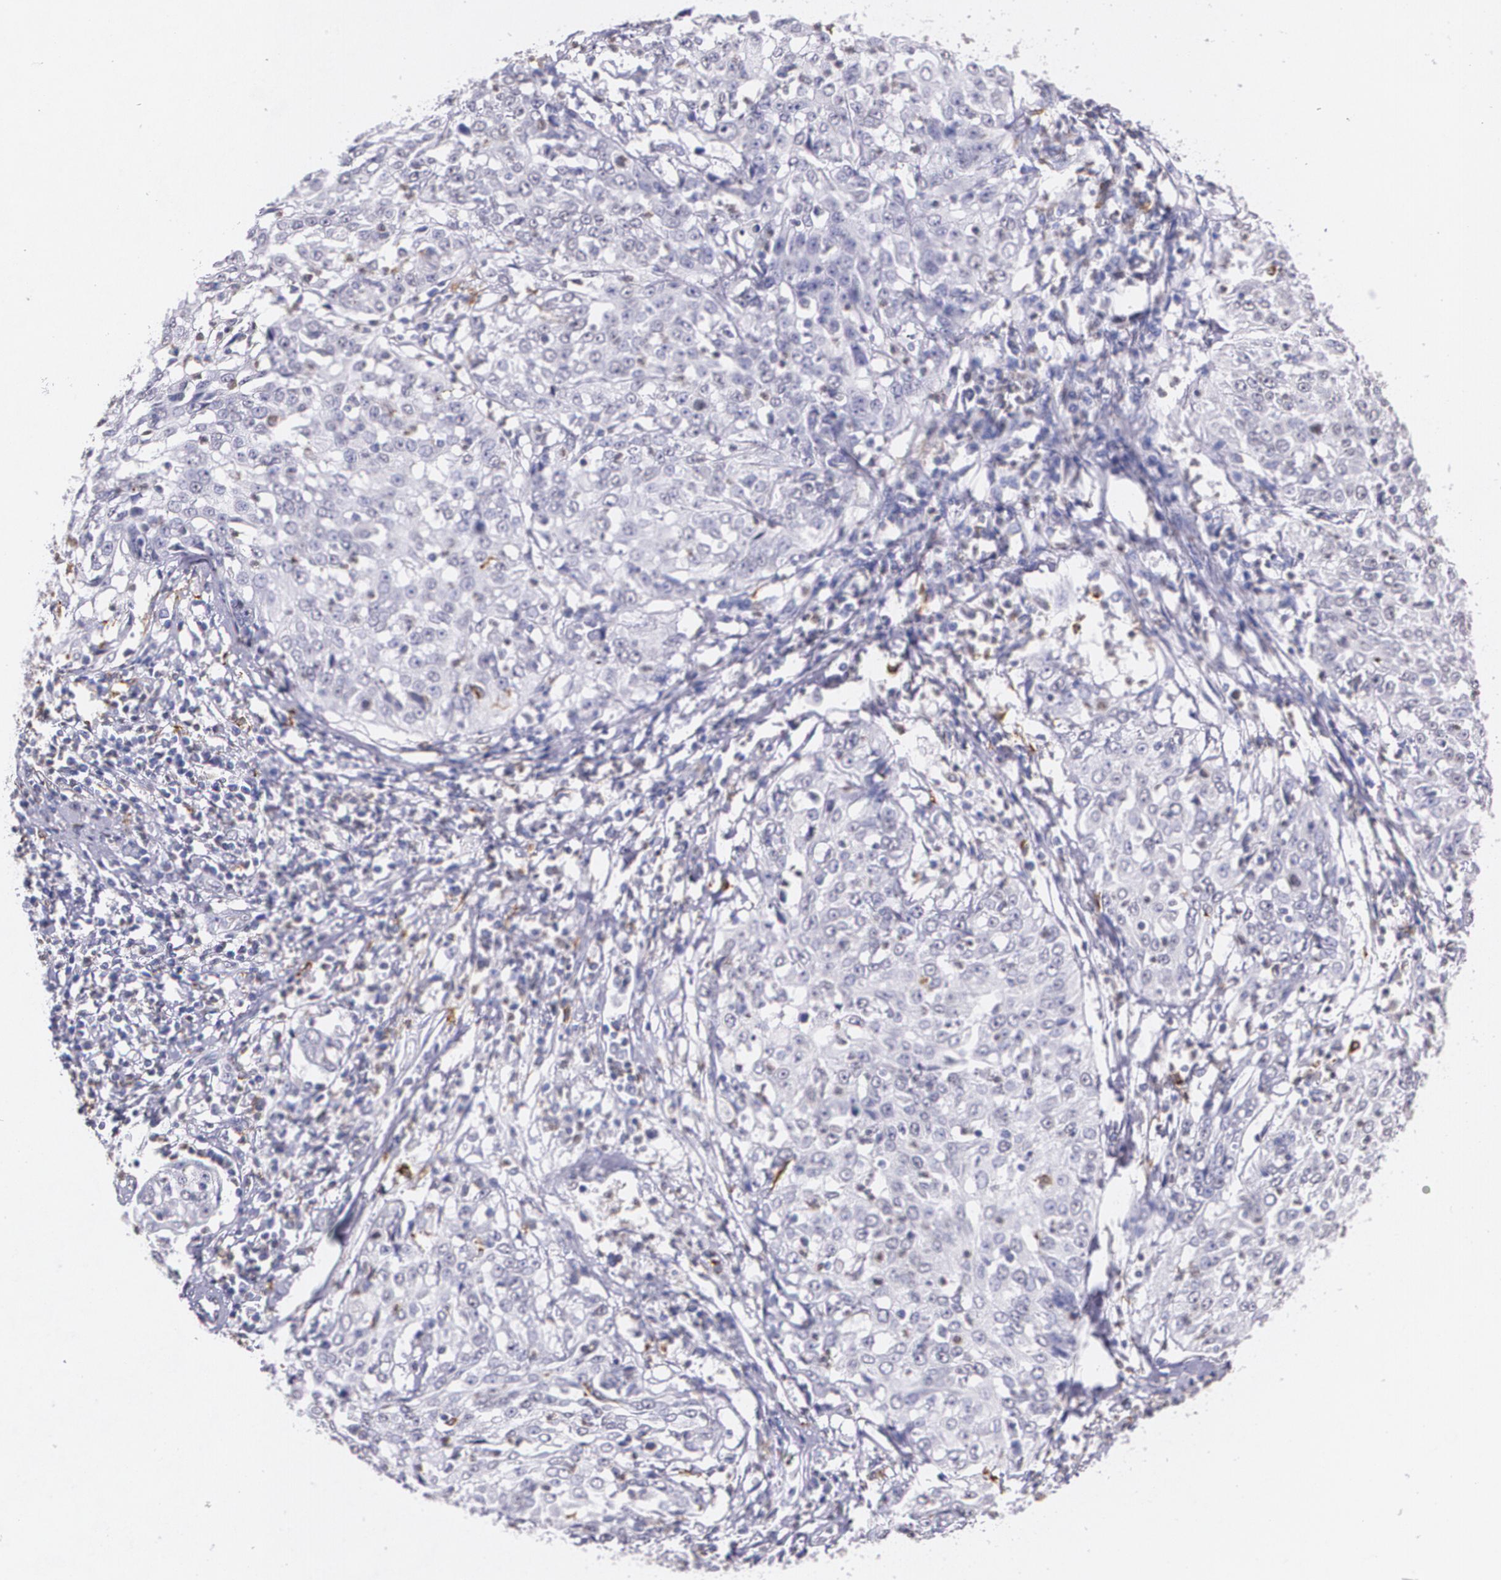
{"staining": {"intensity": "negative", "quantity": "none", "location": "none"}, "tissue": "cervical cancer", "cell_type": "Tumor cells", "image_type": "cancer", "snomed": [{"axis": "morphology", "description": "Squamous cell carcinoma, NOS"}, {"axis": "topography", "description": "Cervix"}], "caption": "This is an IHC histopathology image of cervical cancer. There is no expression in tumor cells.", "gene": "RTN1", "patient": {"sex": "female", "age": 39}}